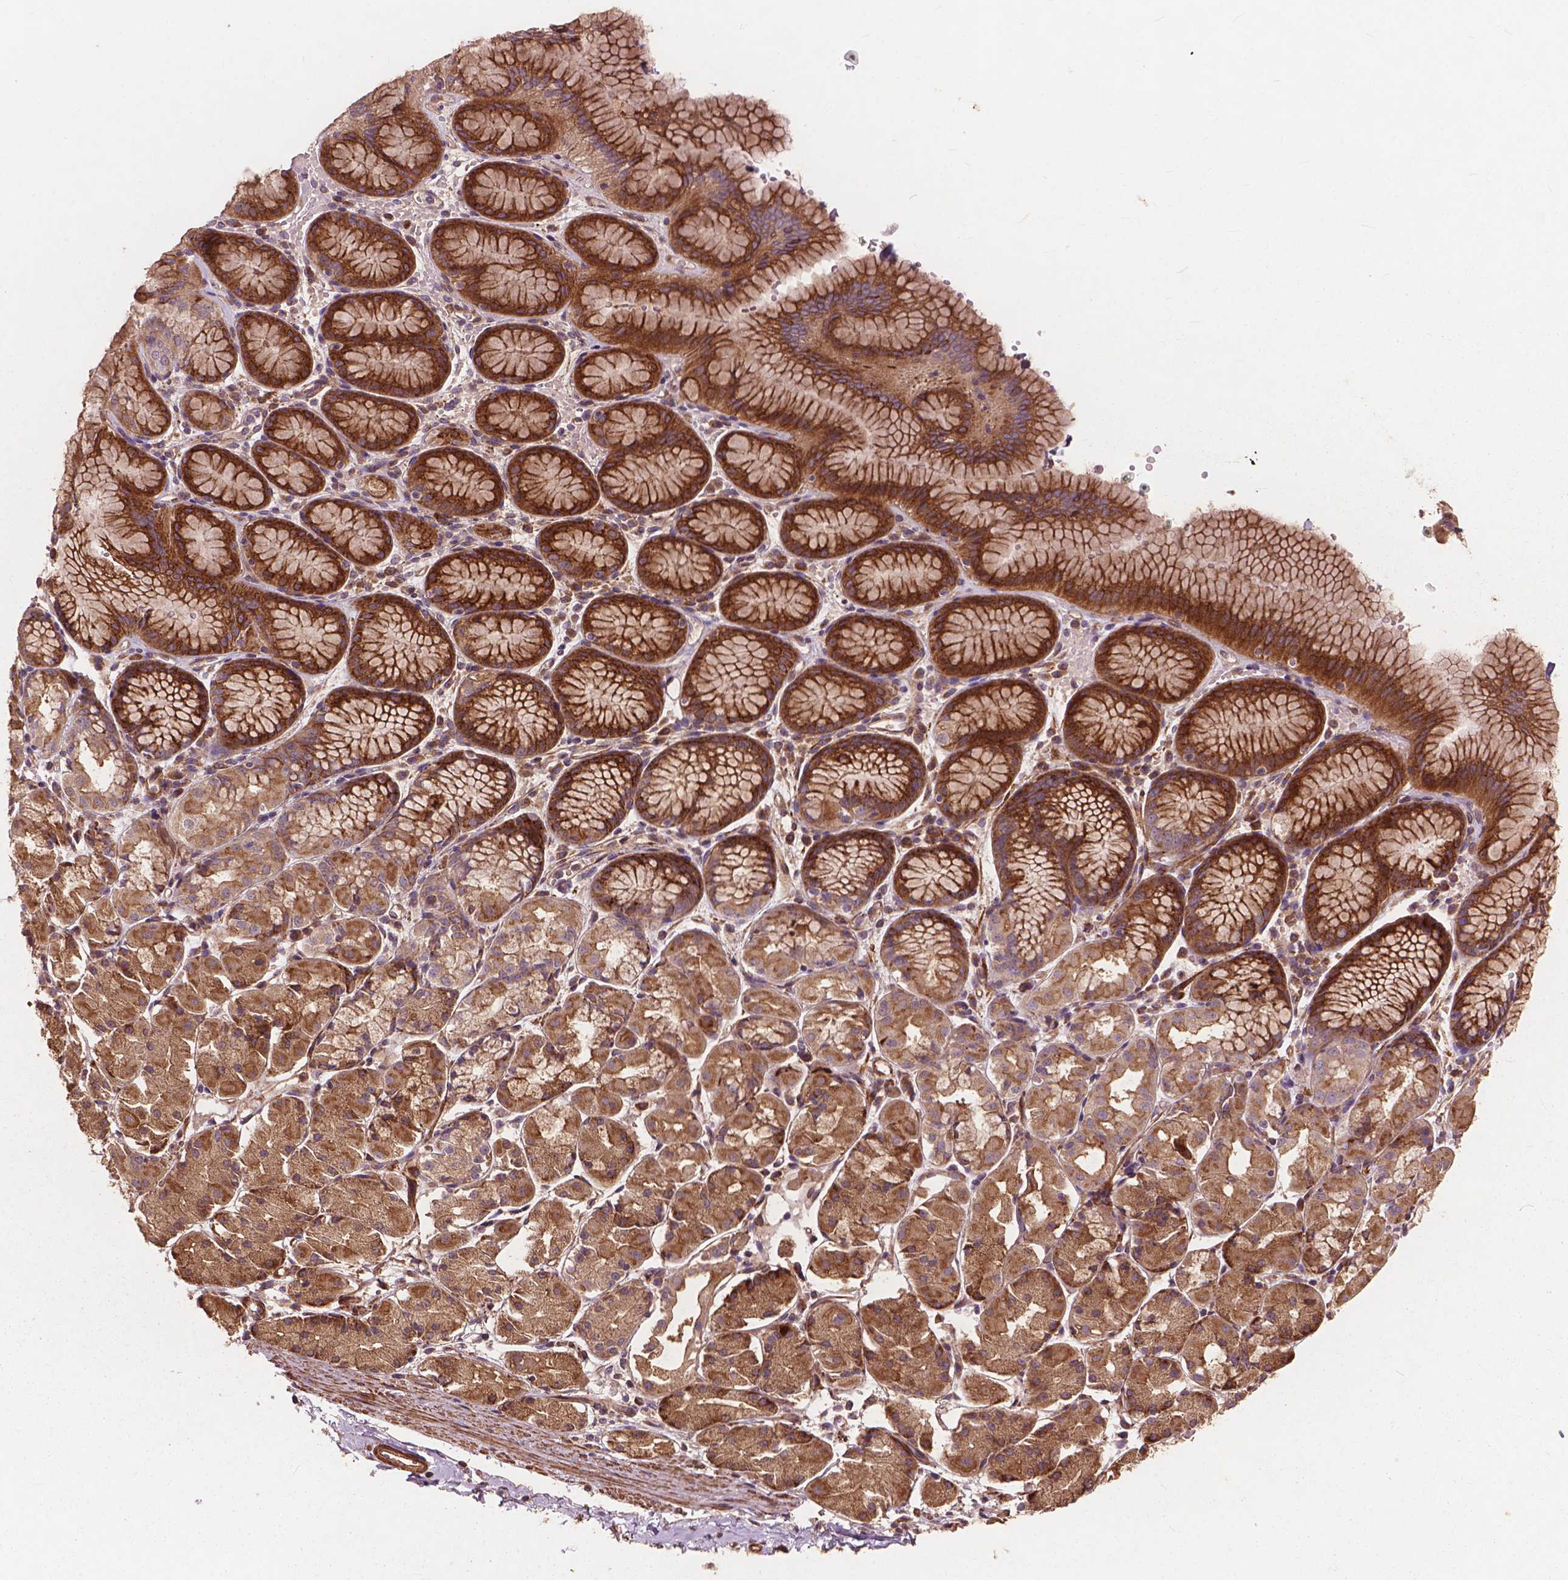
{"staining": {"intensity": "strong", "quantity": "25%-75%", "location": "cytoplasmic/membranous"}, "tissue": "stomach", "cell_type": "Glandular cells", "image_type": "normal", "snomed": [{"axis": "morphology", "description": "Normal tissue, NOS"}, {"axis": "topography", "description": "Stomach, upper"}], "caption": "Immunohistochemical staining of normal human stomach demonstrates high levels of strong cytoplasmic/membranous staining in approximately 25%-75% of glandular cells. (DAB = brown stain, brightfield microscopy at high magnification).", "gene": "FNIP1", "patient": {"sex": "male", "age": 47}}